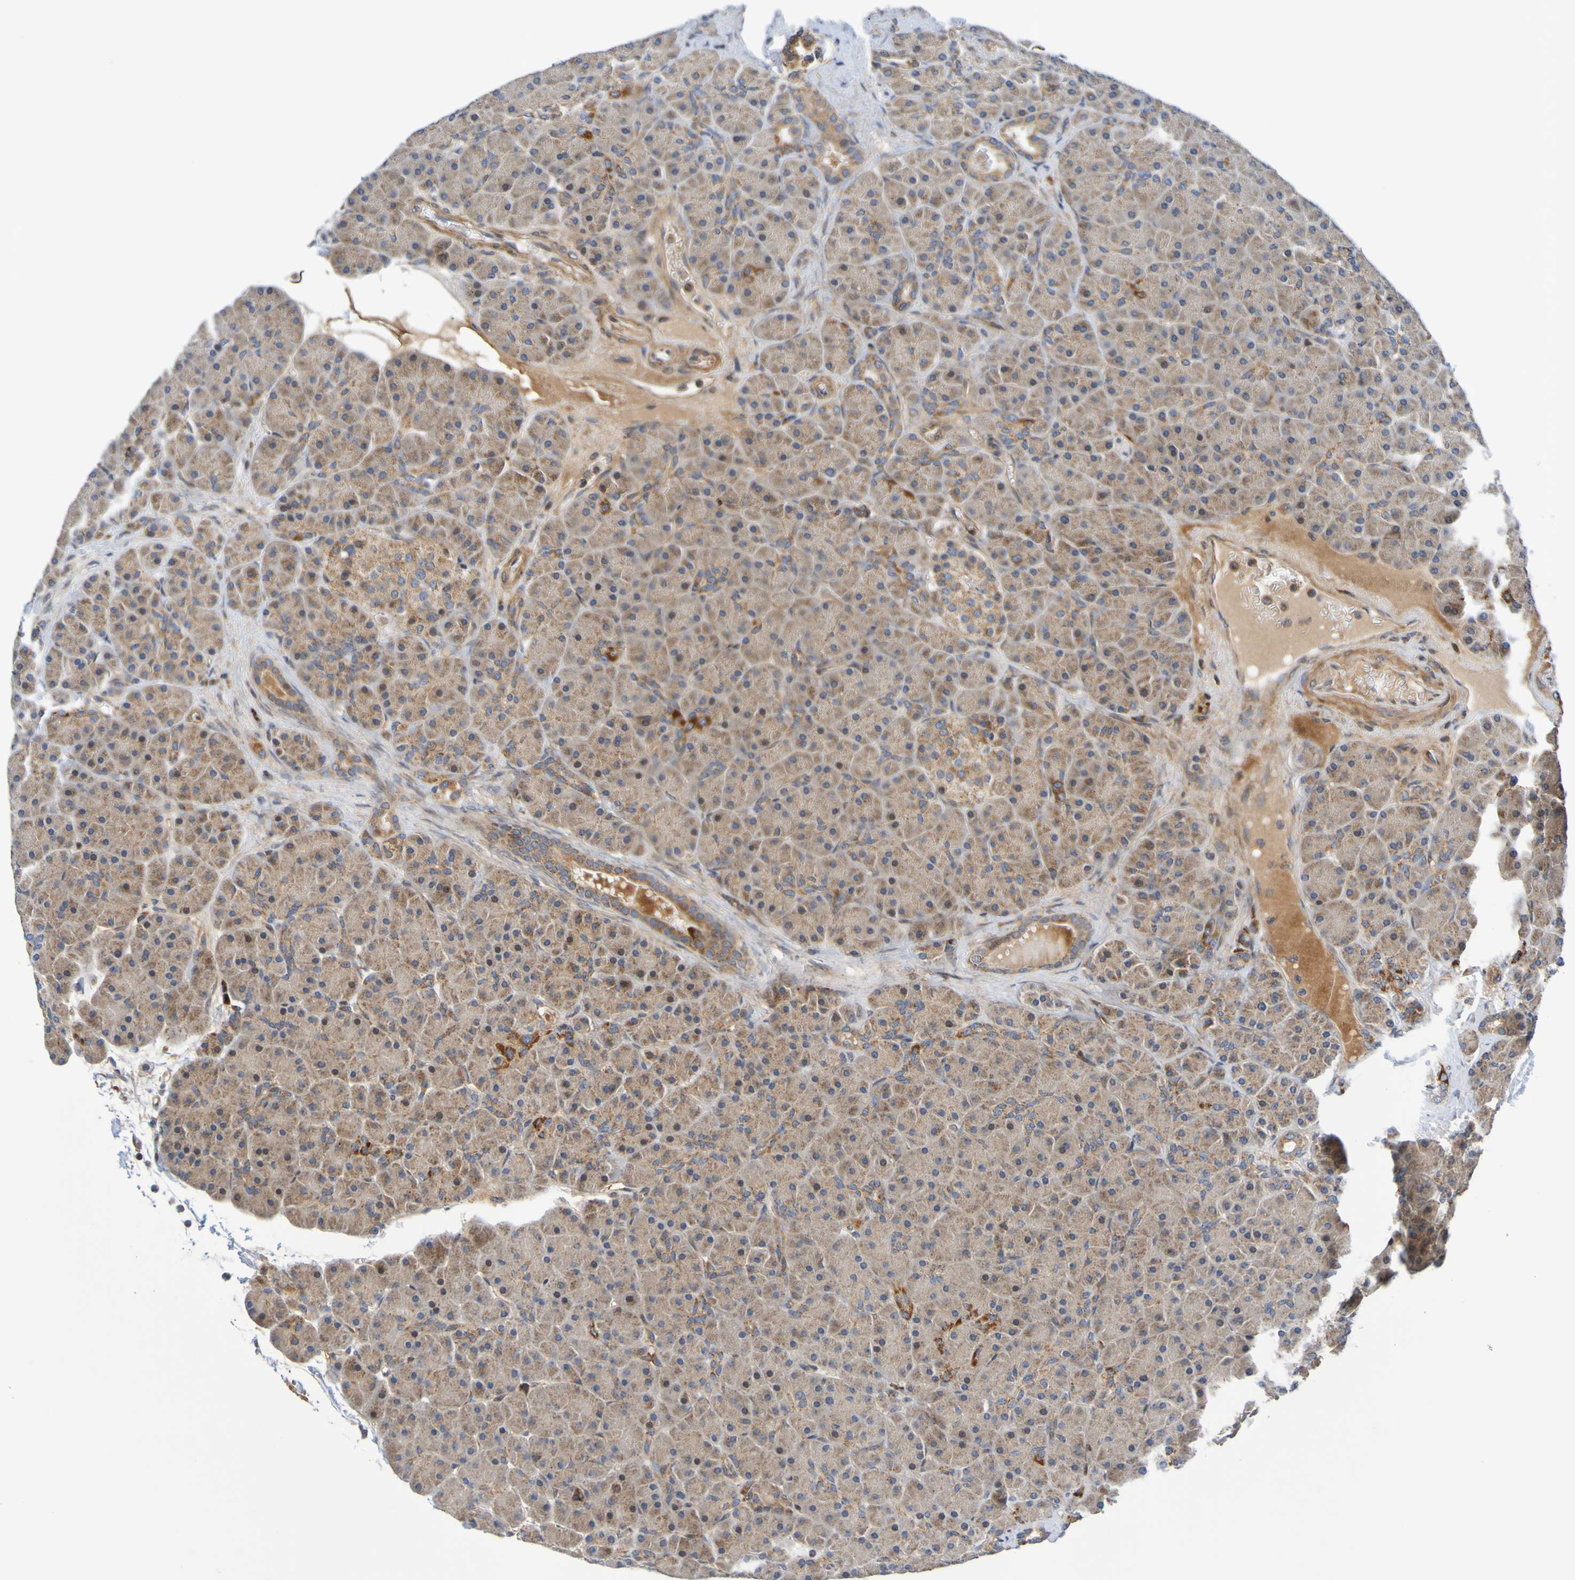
{"staining": {"intensity": "moderate", "quantity": ">75%", "location": "cytoplasmic/membranous"}, "tissue": "pancreas", "cell_type": "Exocrine glandular cells", "image_type": "normal", "snomed": [{"axis": "morphology", "description": "Normal tissue, NOS"}, {"axis": "topography", "description": "Pancreas"}], "caption": "Immunohistochemical staining of benign human pancreas demonstrates >75% levels of moderate cytoplasmic/membranous protein expression in about >75% of exocrine glandular cells.", "gene": "CCDC51", "patient": {"sex": "male", "age": 66}}